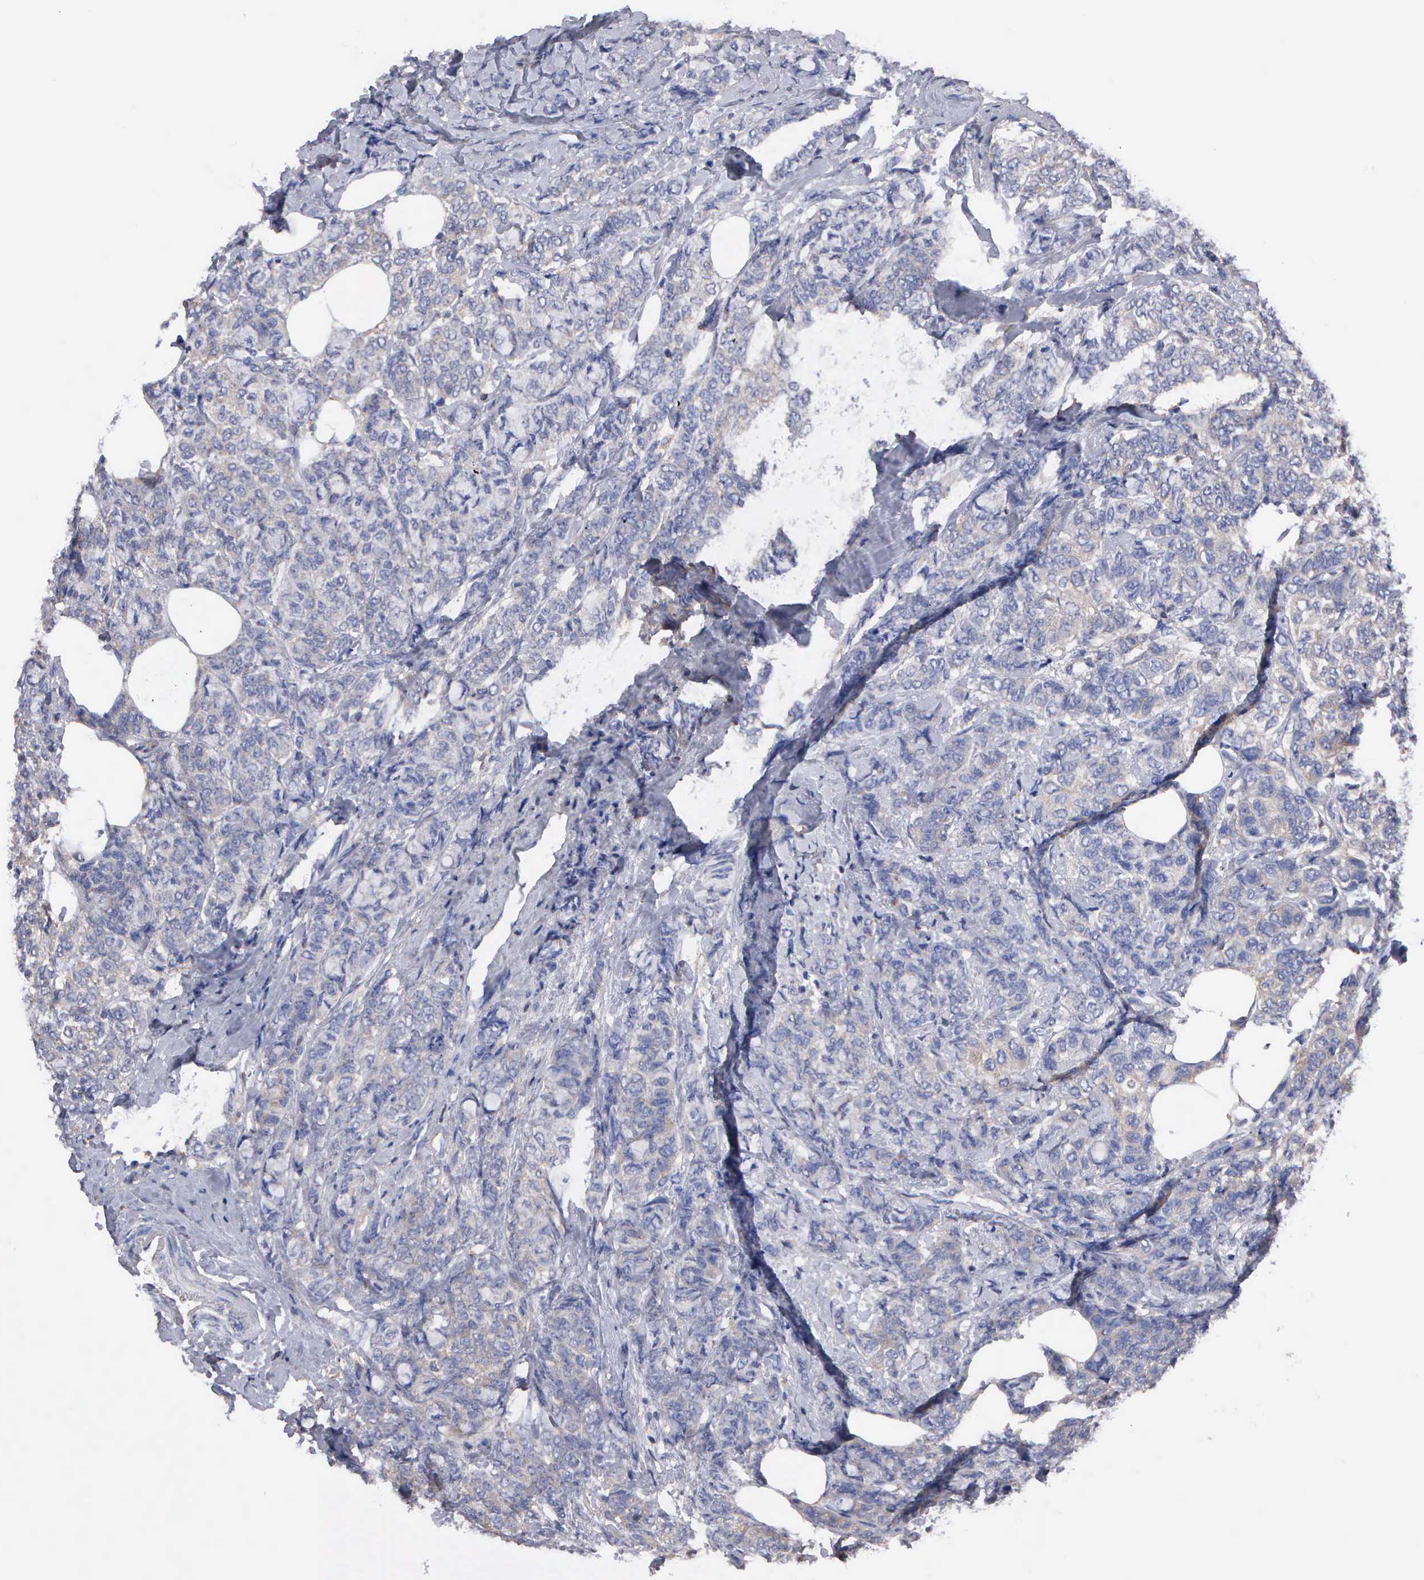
{"staining": {"intensity": "weak", "quantity": "<25%", "location": "cytoplasmic/membranous"}, "tissue": "breast cancer", "cell_type": "Tumor cells", "image_type": "cancer", "snomed": [{"axis": "morphology", "description": "Lobular carcinoma"}, {"axis": "topography", "description": "Breast"}], "caption": "DAB (3,3'-diaminobenzidine) immunohistochemical staining of human breast cancer (lobular carcinoma) reveals no significant expression in tumor cells.", "gene": "G6PD", "patient": {"sex": "female", "age": 60}}